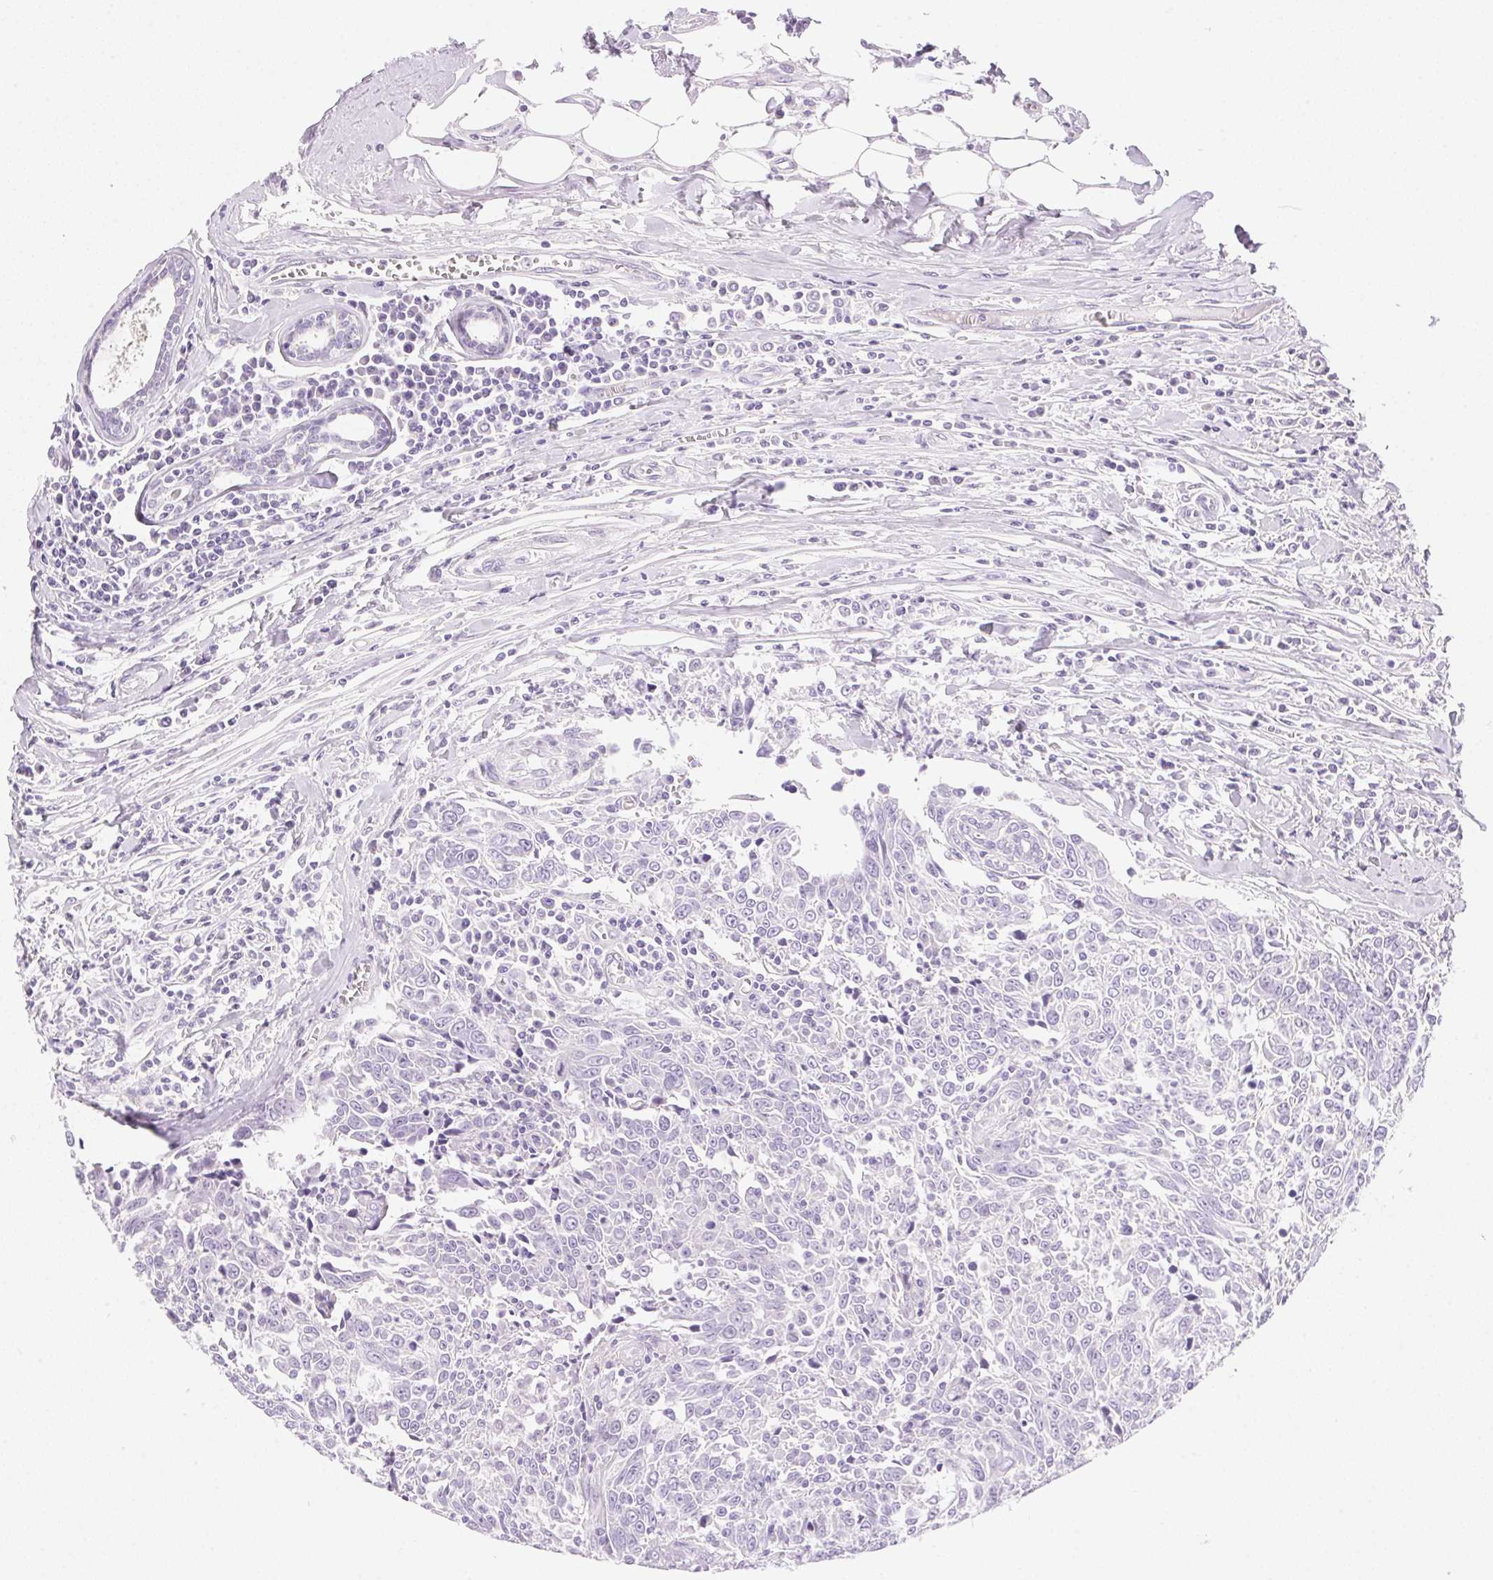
{"staining": {"intensity": "negative", "quantity": "none", "location": "none"}, "tissue": "breast cancer", "cell_type": "Tumor cells", "image_type": "cancer", "snomed": [{"axis": "morphology", "description": "Duct carcinoma"}, {"axis": "topography", "description": "Breast"}], "caption": "An immunohistochemistry histopathology image of intraductal carcinoma (breast) is shown. There is no staining in tumor cells of intraductal carcinoma (breast).", "gene": "TEKT1", "patient": {"sex": "female", "age": 50}}